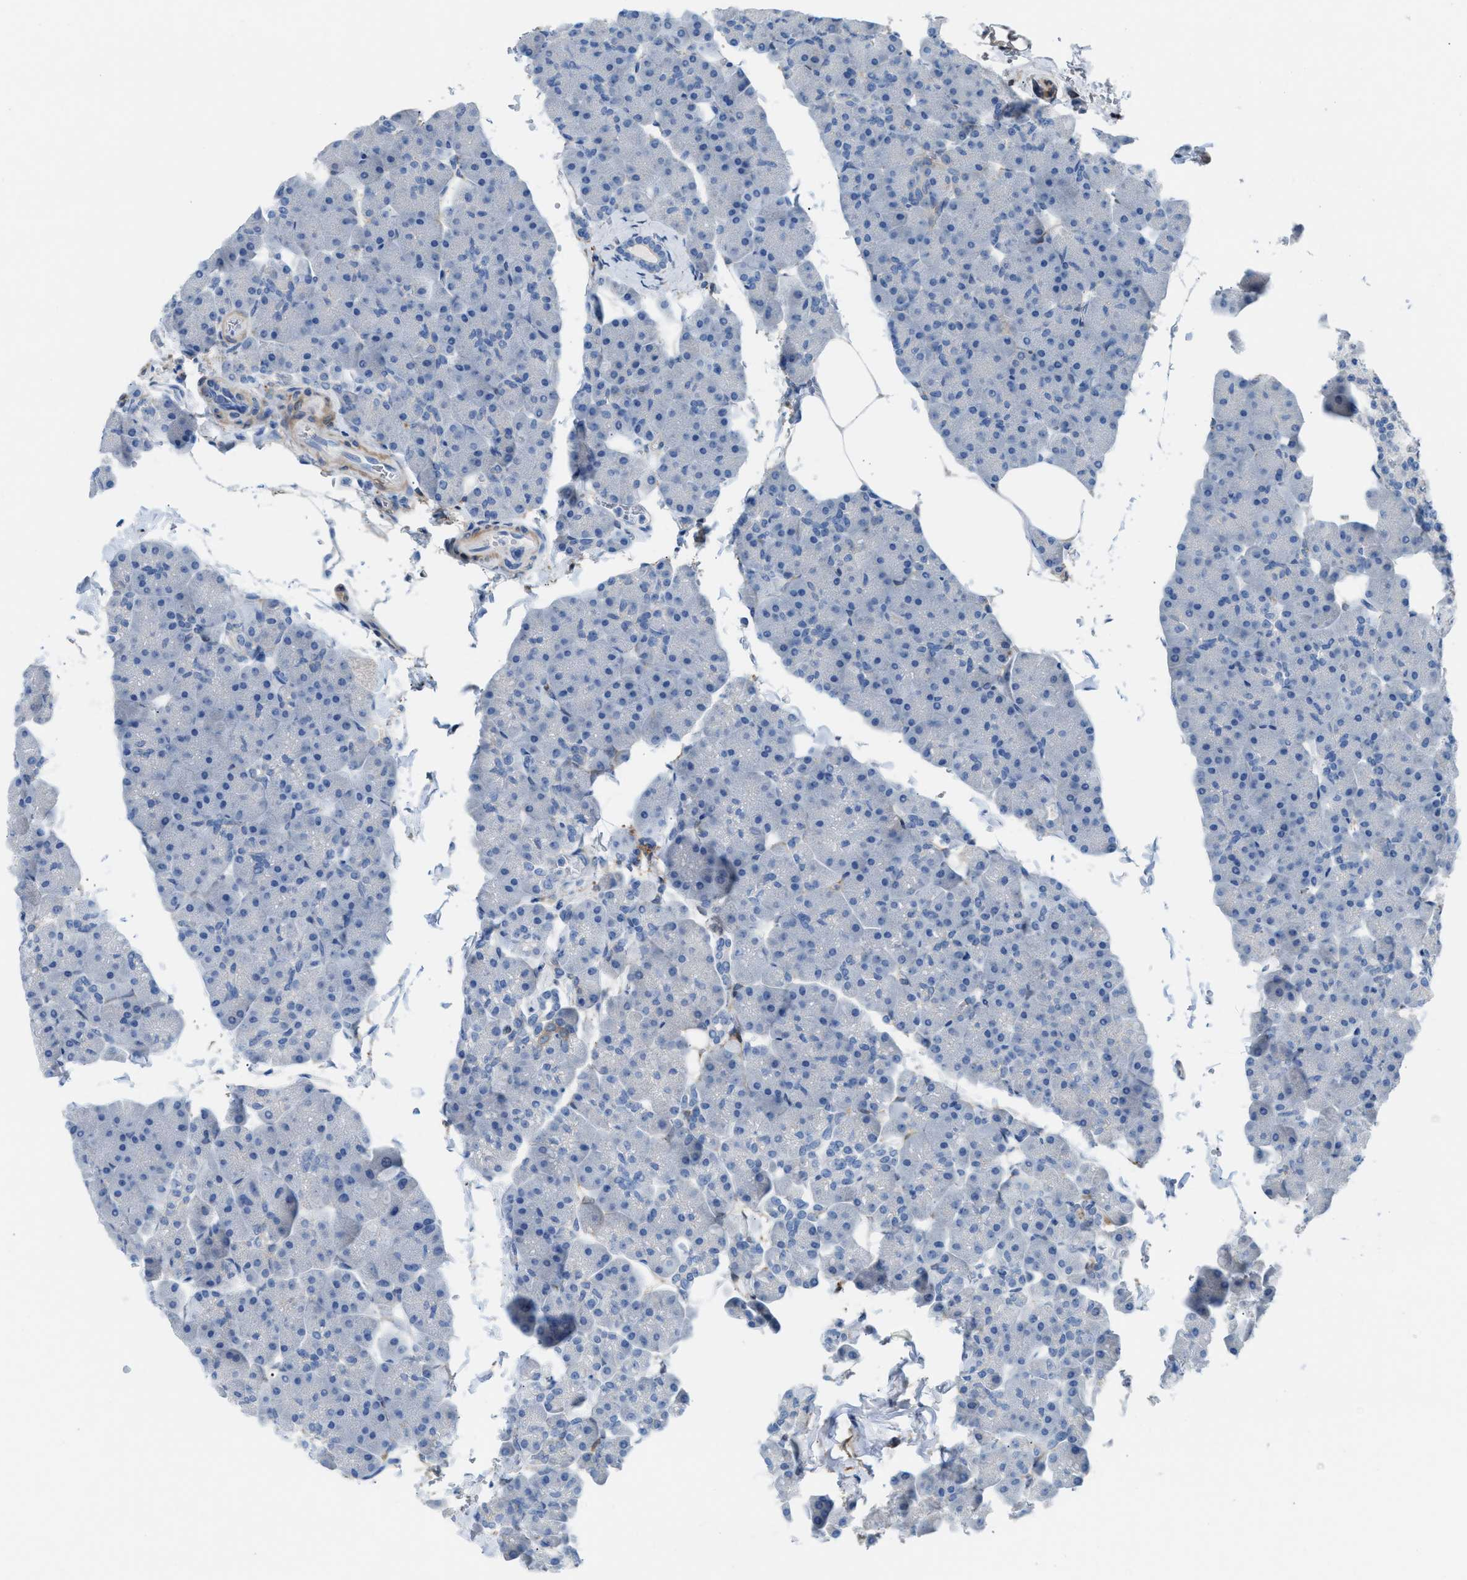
{"staining": {"intensity": "negative", "quantity": "none", "location": "none"}, "tissue": "pancreas", "cell_type": "Exocrine glandular cells", "image_type": "normal", "snomed": [{"axis": "morphology", "description": "Normal tissue, NOS"}, {"axis": "topography", "description": "Pancreas"}], "caption": "Photomicrograph shows no protein positivity in exocrine glandular cells of benign pancreas.", "gene": "ASPA", "patient": {"sex": "male", "age": 35}}